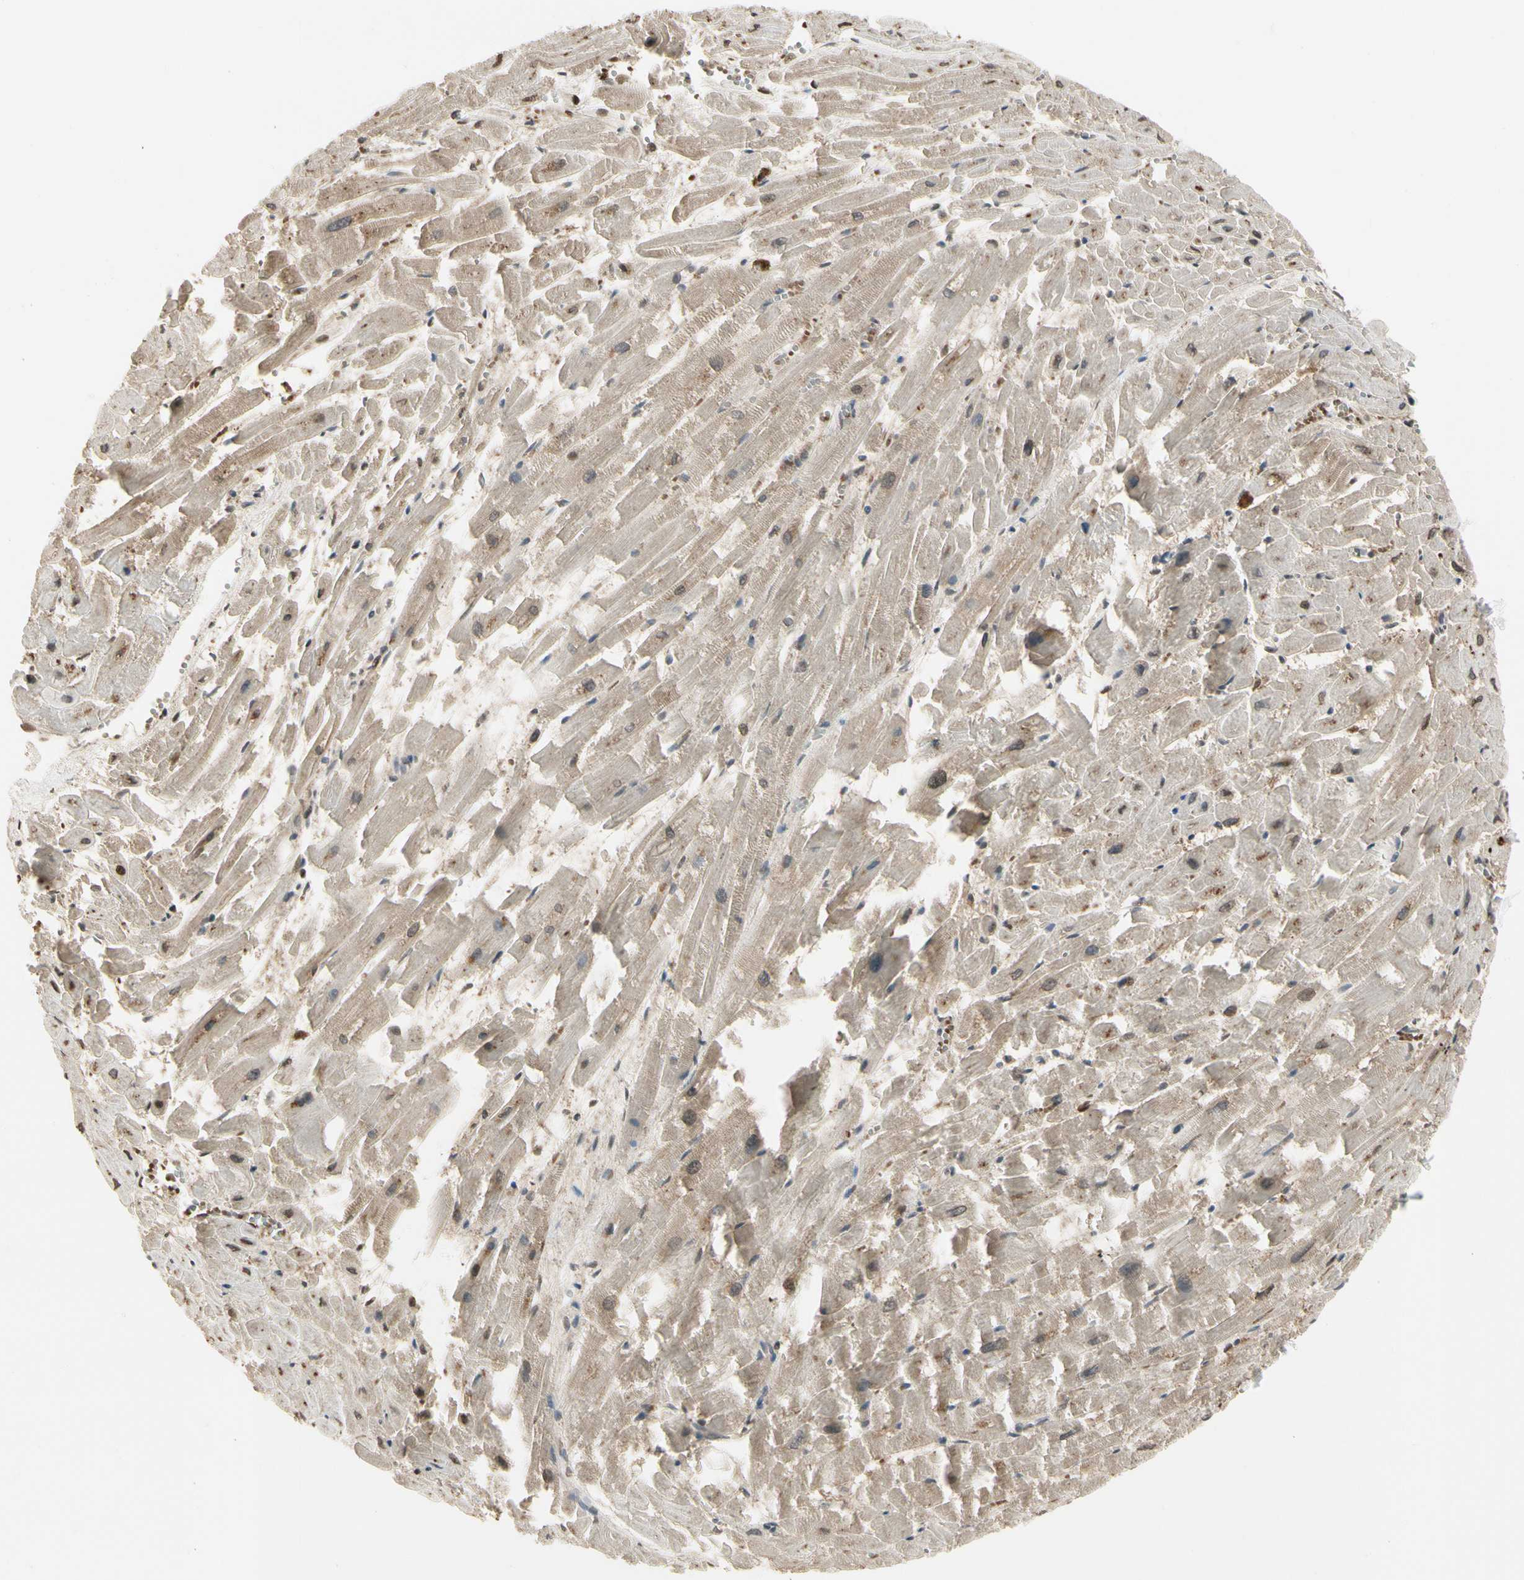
{"staining": {"intensity": "moderate", "quantity": "25%-75%", "location": "cytoplasmic/membranous,nuclear"}, "tissue": "heart muscle", "cell_type": "Cardiomyocytes", "image_type": "normal", "snomed": [{"axis": "morphology", "description": "Normal tissue, NOS"}, {"axis": "topography", "description": "Heart"}], "caption": "DAB immunohistochemical staining of unremarkable heart muscle exhibits moderate cytoplasmic/membranous,nuclear protein expression in about 25%-75% of cardiomyocytes.", "gene": "EVC", "patient": {"sex": "female", "age": 19}}